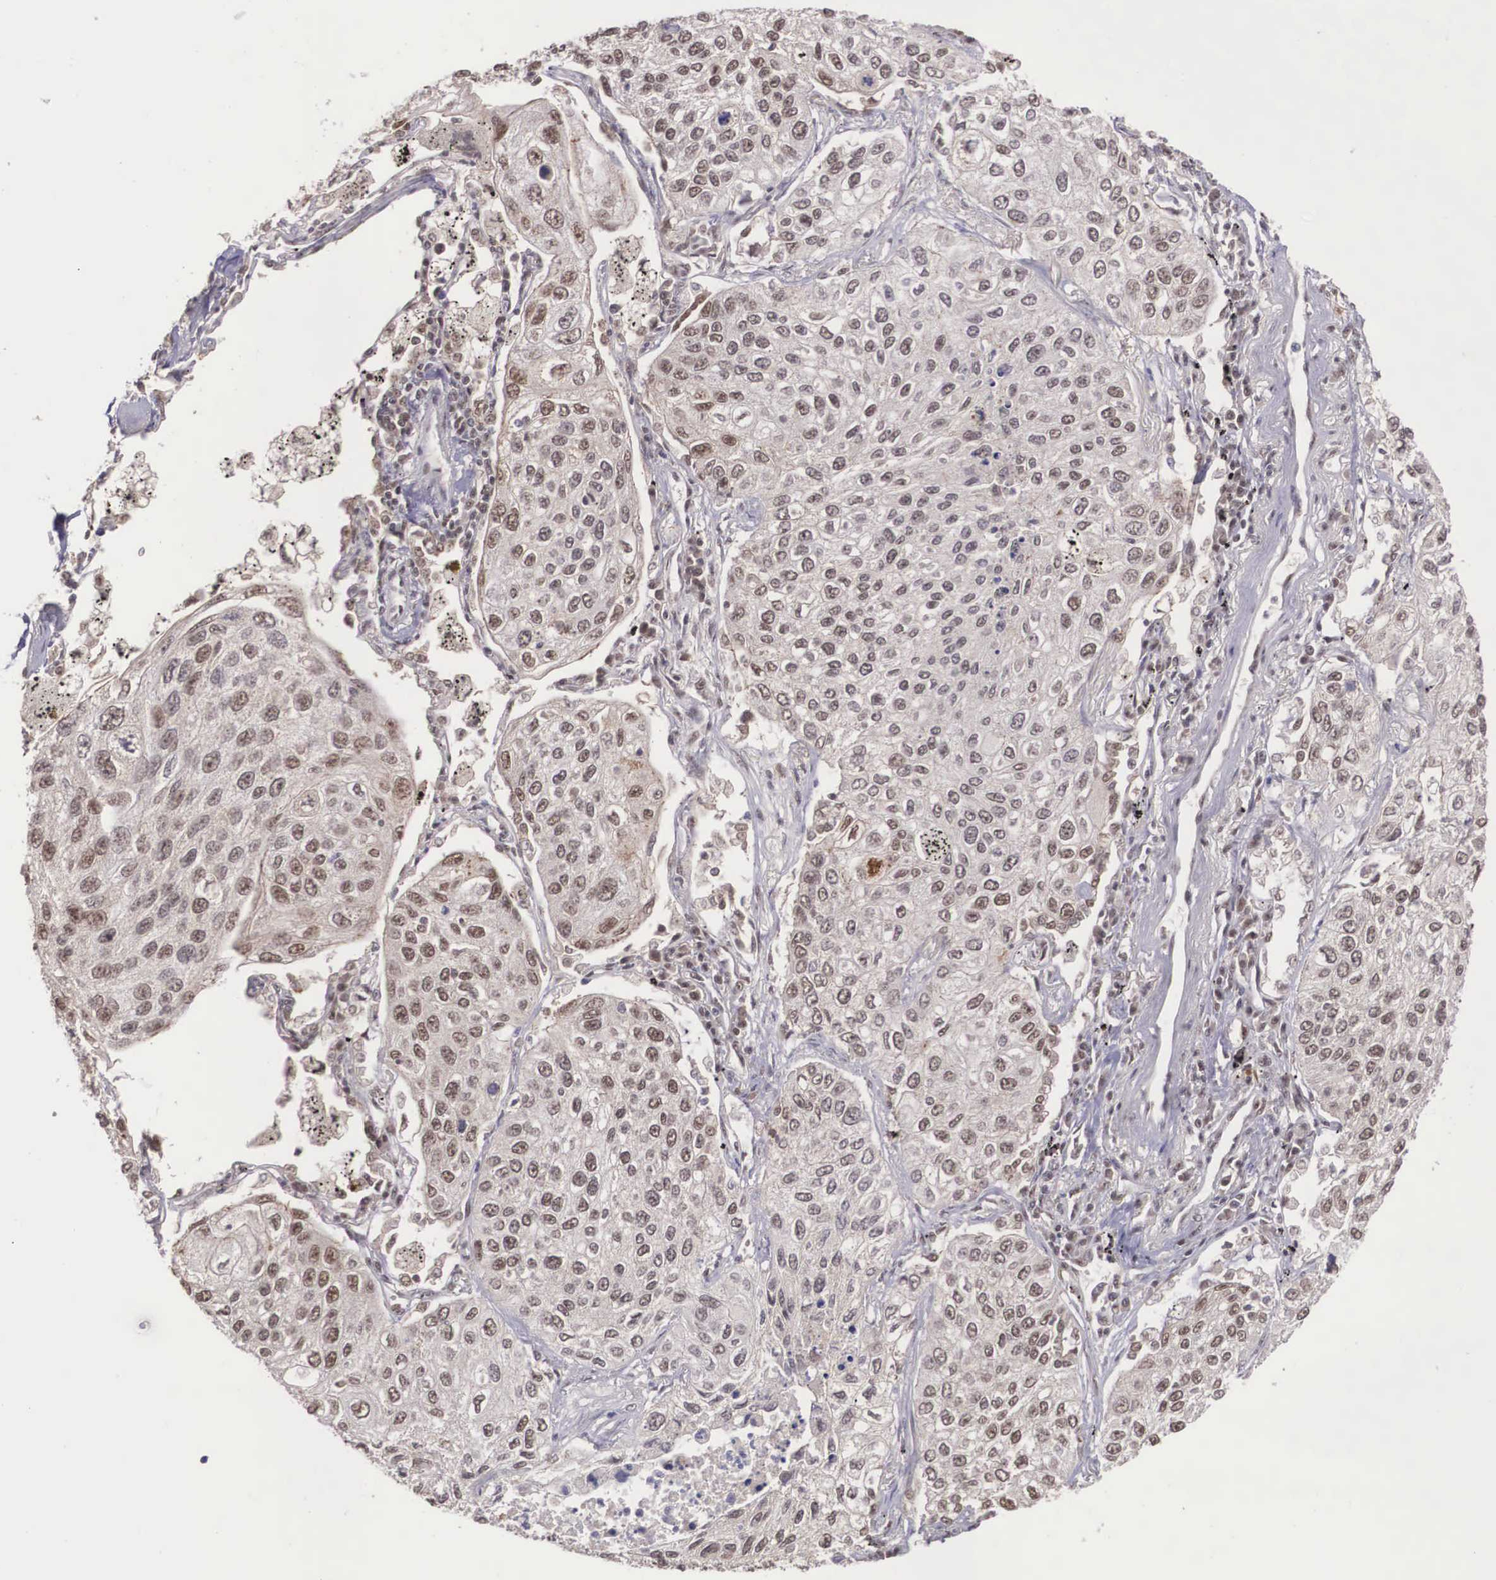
{"staining": {"intensity": "weak", "quantity": "25%-75%", "location": "cytoplasmic/membranous,nuclear"}, "tissue": "lung cancer", "cell_type": "Tumor cells", "image_type": "cancer", "snomed": [{"axis": "morphology", "description": "Squamous cell carcinoma, NOS"}, {"axis": "topography", "description": "Lung"}], "caption": "Immunohistochemical staining of lung cancer shows low levels of weak cytoplasmic/membranous and nuclear positivity in approximately 25%-75% of tumor cells.", "gene": "POLR2F", "patient": {"sex": "male", "age": 75}}